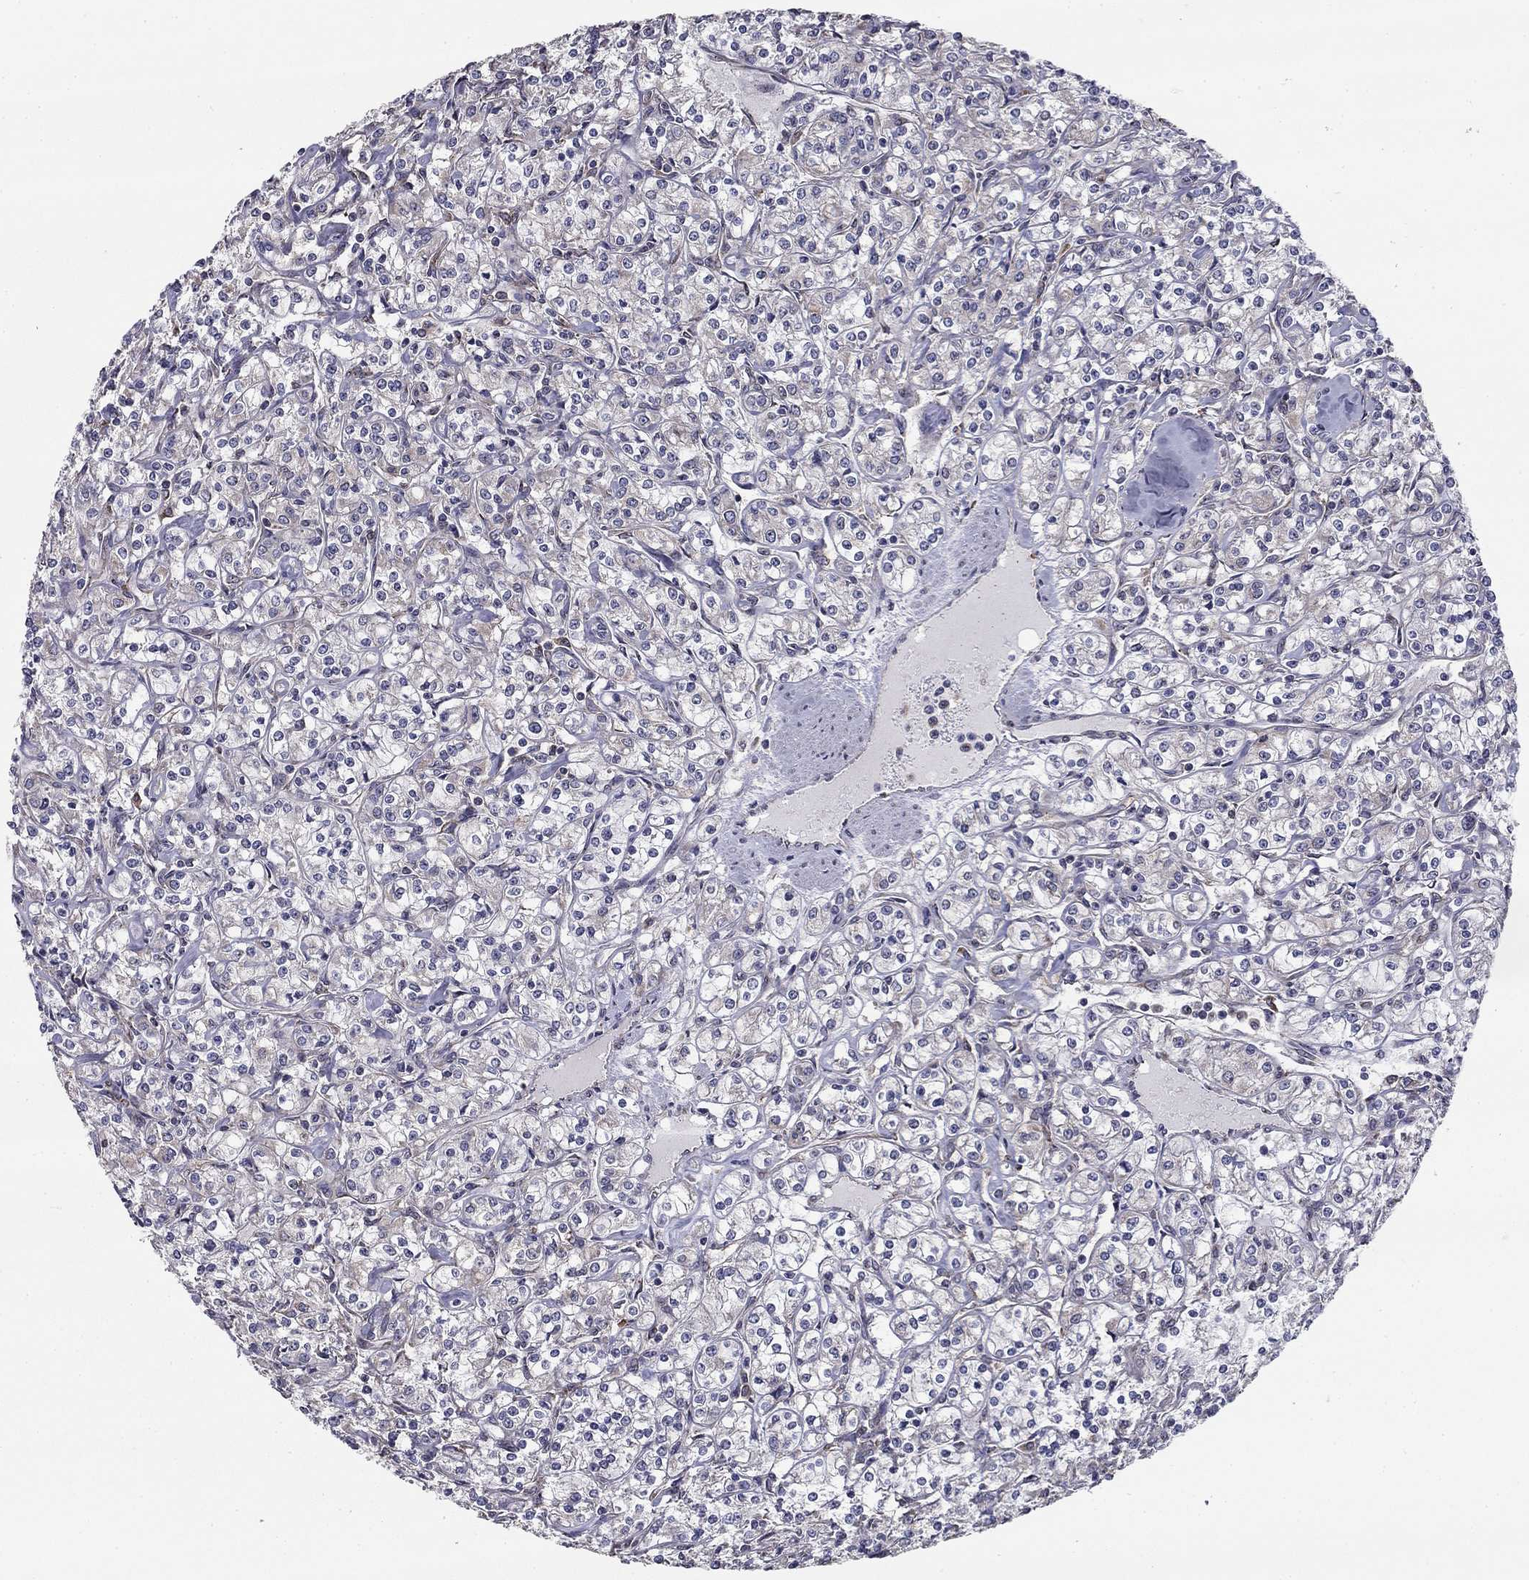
{"staining": {"intensity": "weak", "quantity": "<25%", "location": "cytoplasmic/membranous"}, "tissue": "renal cancer", "cell_type": "Tumor cells", "image_type": "cancer", "snomed": [{"axis": "morphology", "description": "Adenocarcinoma, NOS"}, {"axis": "topography", "description": "Kidney"}], "caption": "Immunohistochemistry of human adenocarcinoma (renal) reveals no positivity in tumor cells.", "gene": "NKIRAS1", "patient": {"sex": "male", "age": 77}}